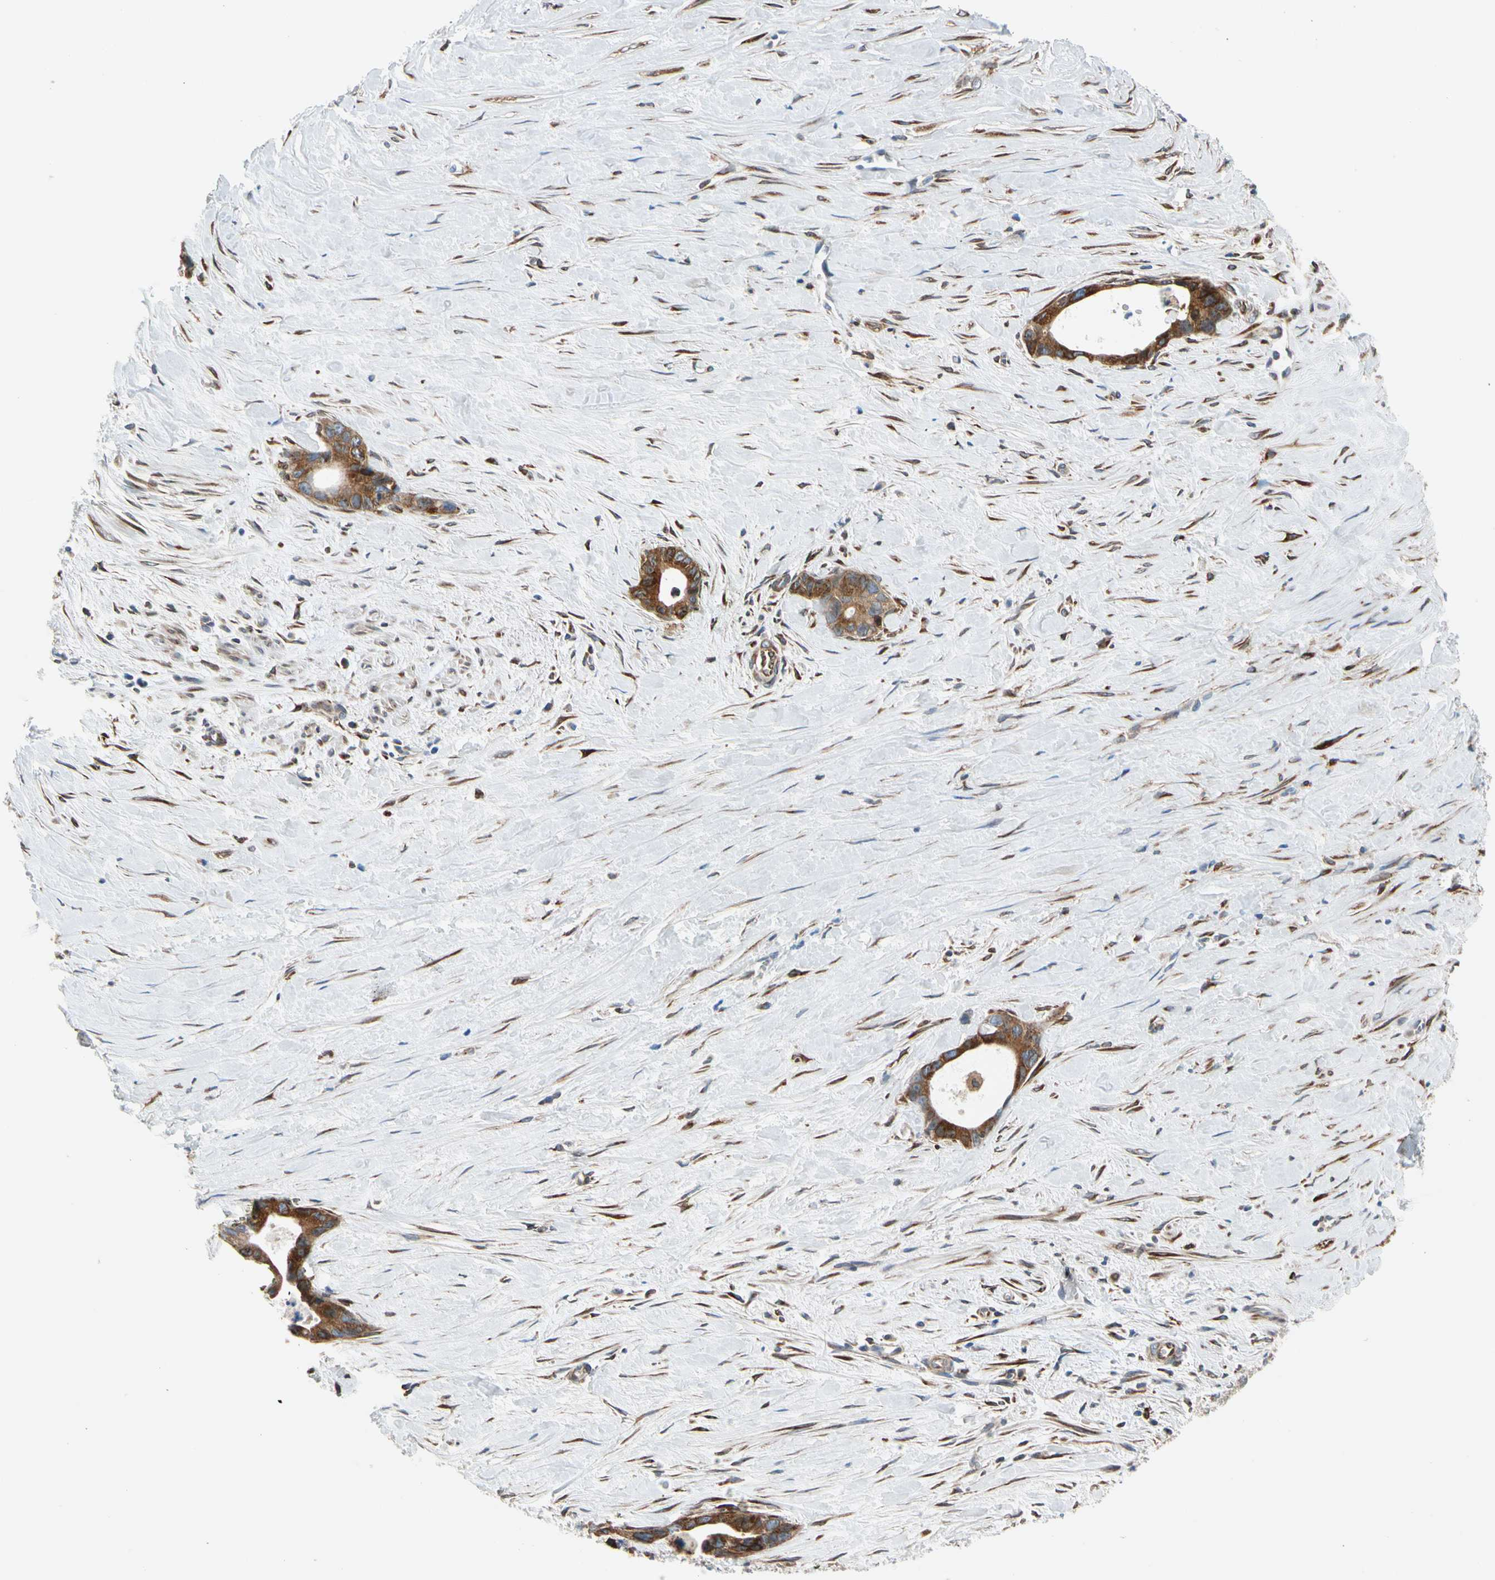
{"staining": {"intensity": "strong", "quantity": ">75%", "location": "cytoplasmic/membranous"}, "tissue": "liver cancer", "cell_type": "Tumor cells", "image_type": "cancer", "snomed": [{"axis": "morphology", "description": "Cholangiocarcinoma"}, {"axis": "topography", "description": "Liver"}], "caption": "Immunohistochemistry (IHC) (DAB (3,3'-diaminobenzidine)) staining of human cholangiocarcinoma (liver) shows strong cytoplasmic/membranous protein staining in about >75% of tumor cells.", "gene": "NUCB1", "patient": {"sex": "female", "age": 55}}